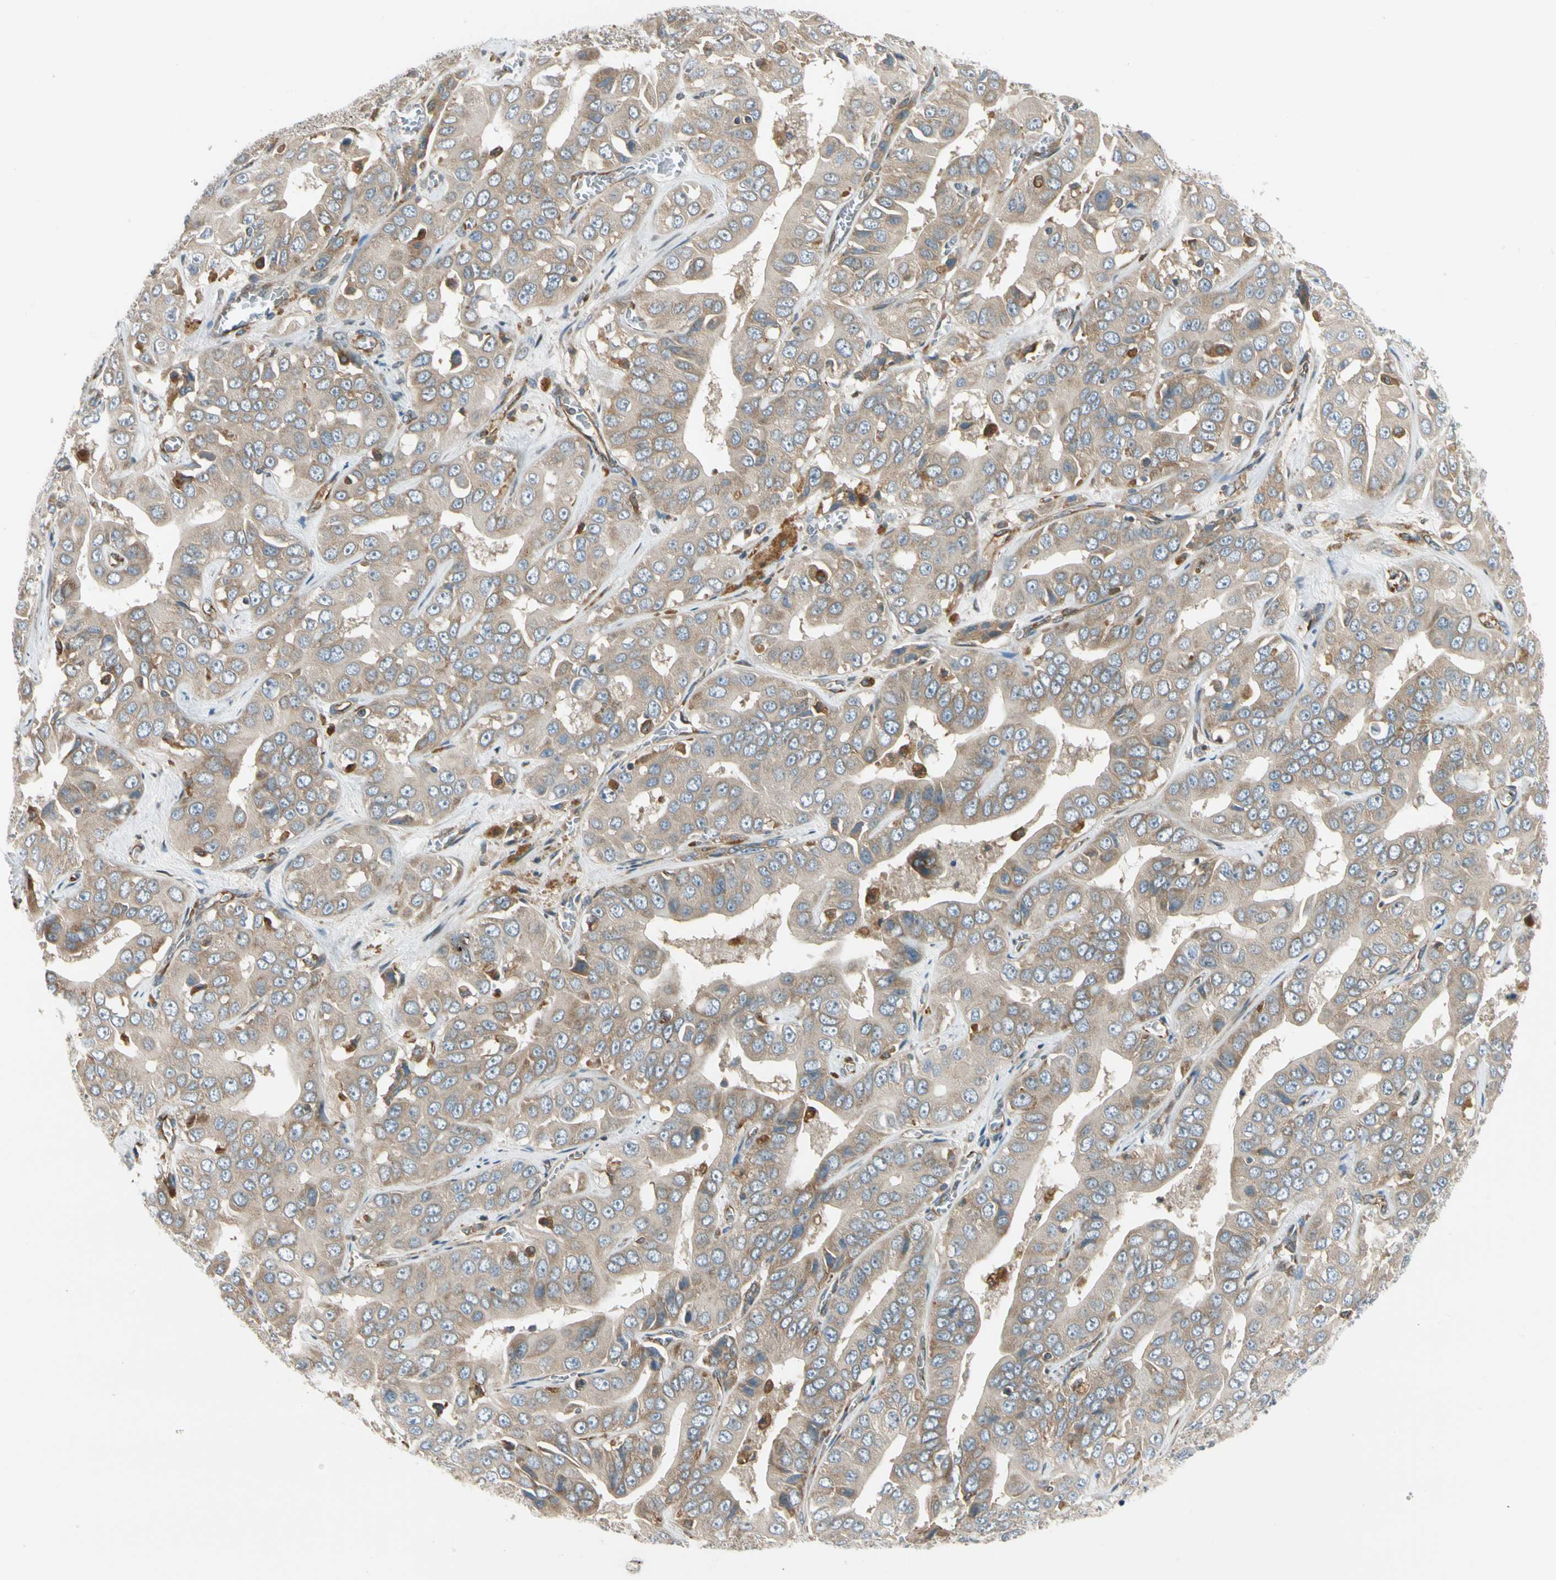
{"staining": {"intensity": "moderate", "quantity": "25%-75%", "location": "cytoplasmic/membranous"}, "tissue": "liver cancer", "cell_type": "Tumor cells", "image_type": "cancer", "snomed": [{"axis": "morphology", "description": "Cholangiocarcinoma"}, {"axis": "topography", "description": "Liver"}], "caption": "A brown stain shows moderate cytoplasmic/membranous staining of a protein in human liver cholangiocarcinoma tumor cells.", "gene": "TRIO", "patient": {"sex": "female", "age": 52}}